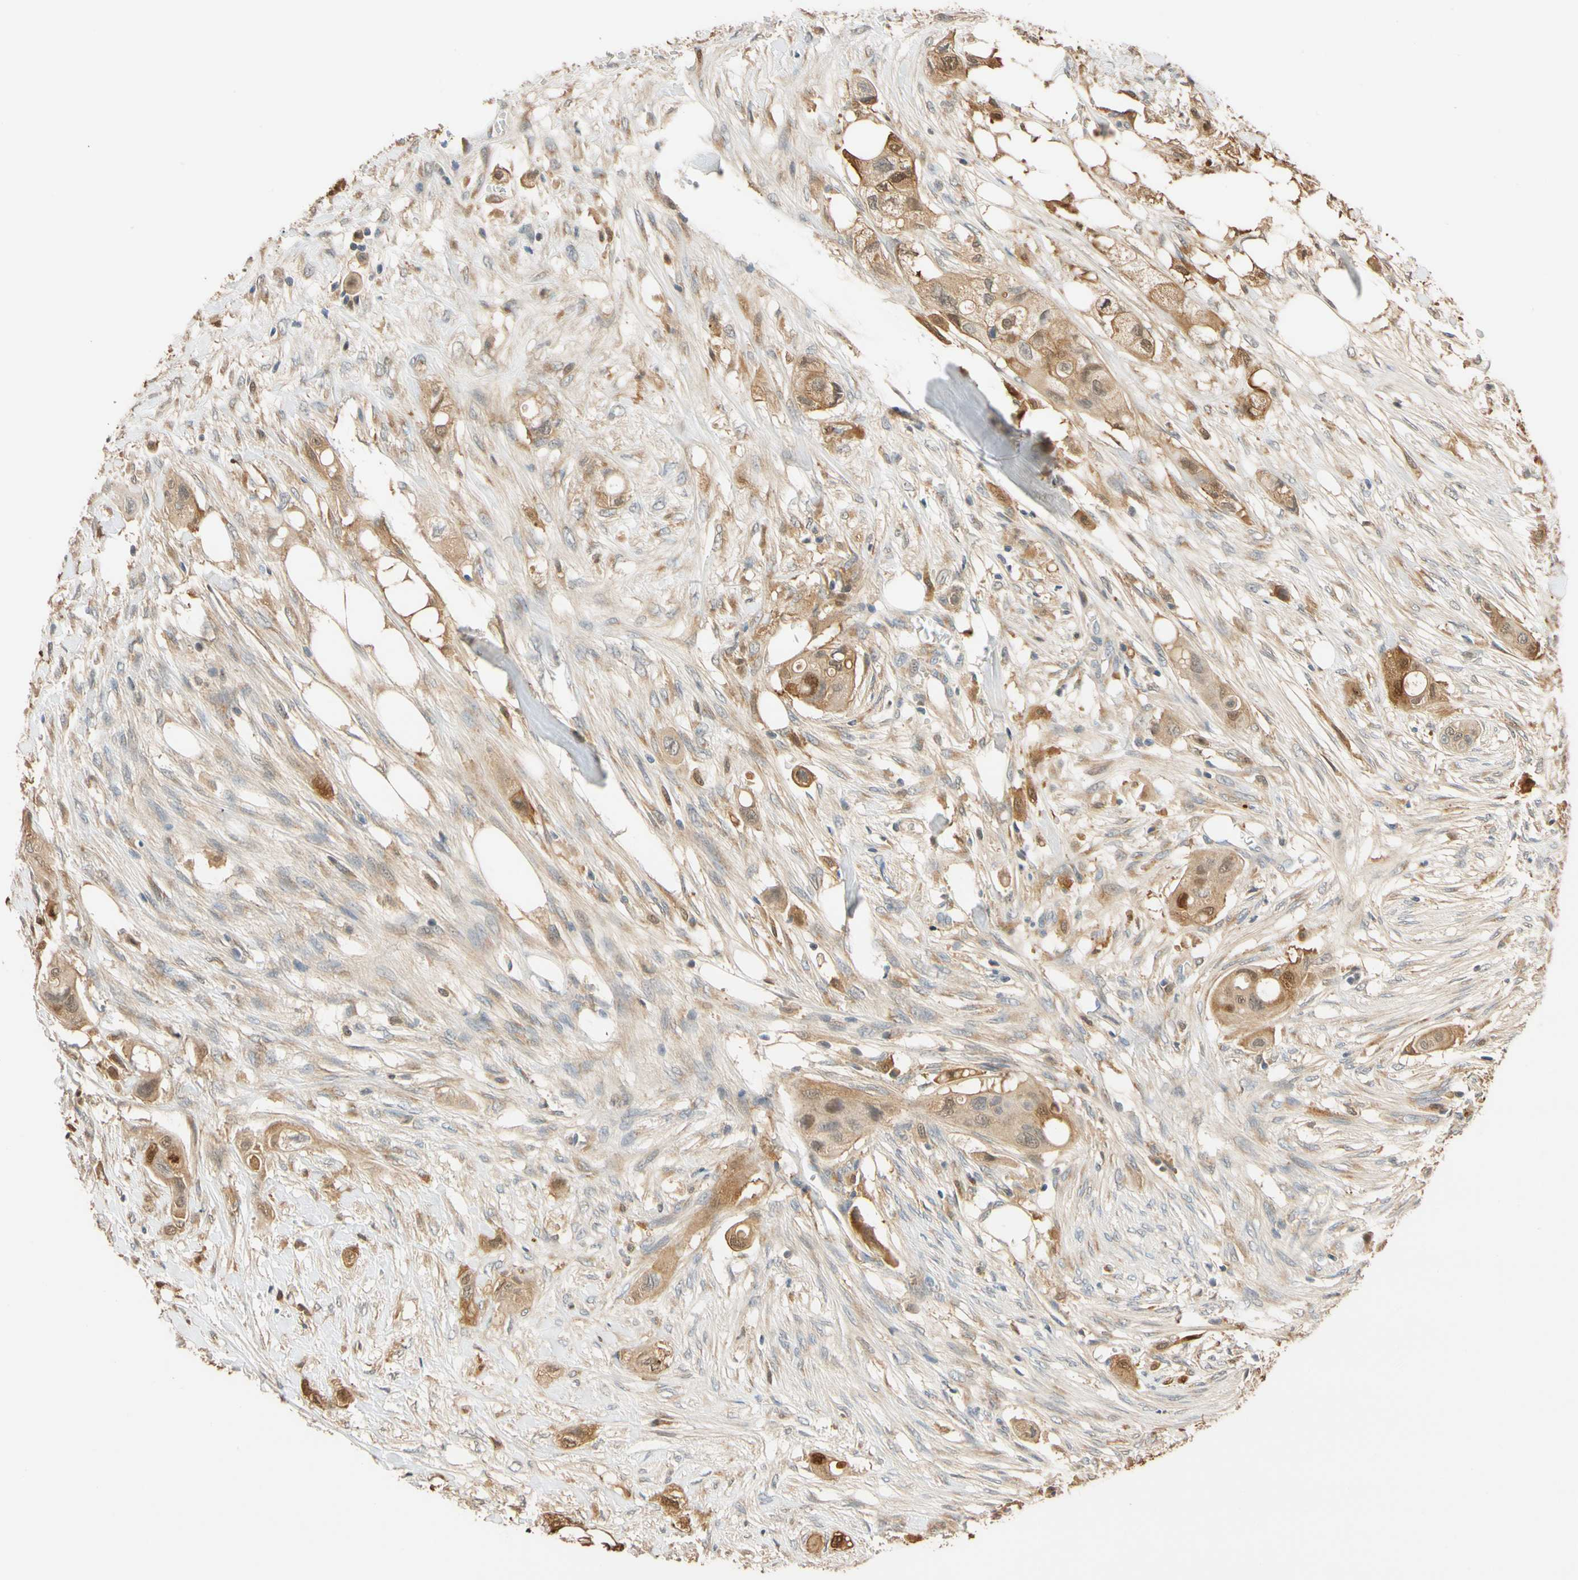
{"staining": {"intensity": "moderate", "quantity": ">75%", "location": "cytoplasmic/membranous"}, "tissue": "colorectal cancer", "cell_type": "Tumor cells", "image_type": "cancer", "snomed": [{"axis": "morphology", "description": "Adenocarcinoma, NOS"}, {"axis": "topography", "description": "Colon"}], "caption": "Colorectal cancer stained with IHC demonstrates moderate cytoplasmic/membranous staining in approximately >75% of tumor cells.", "gene": "GPSM2", "patient": {"sex": "female", "age": 57}}